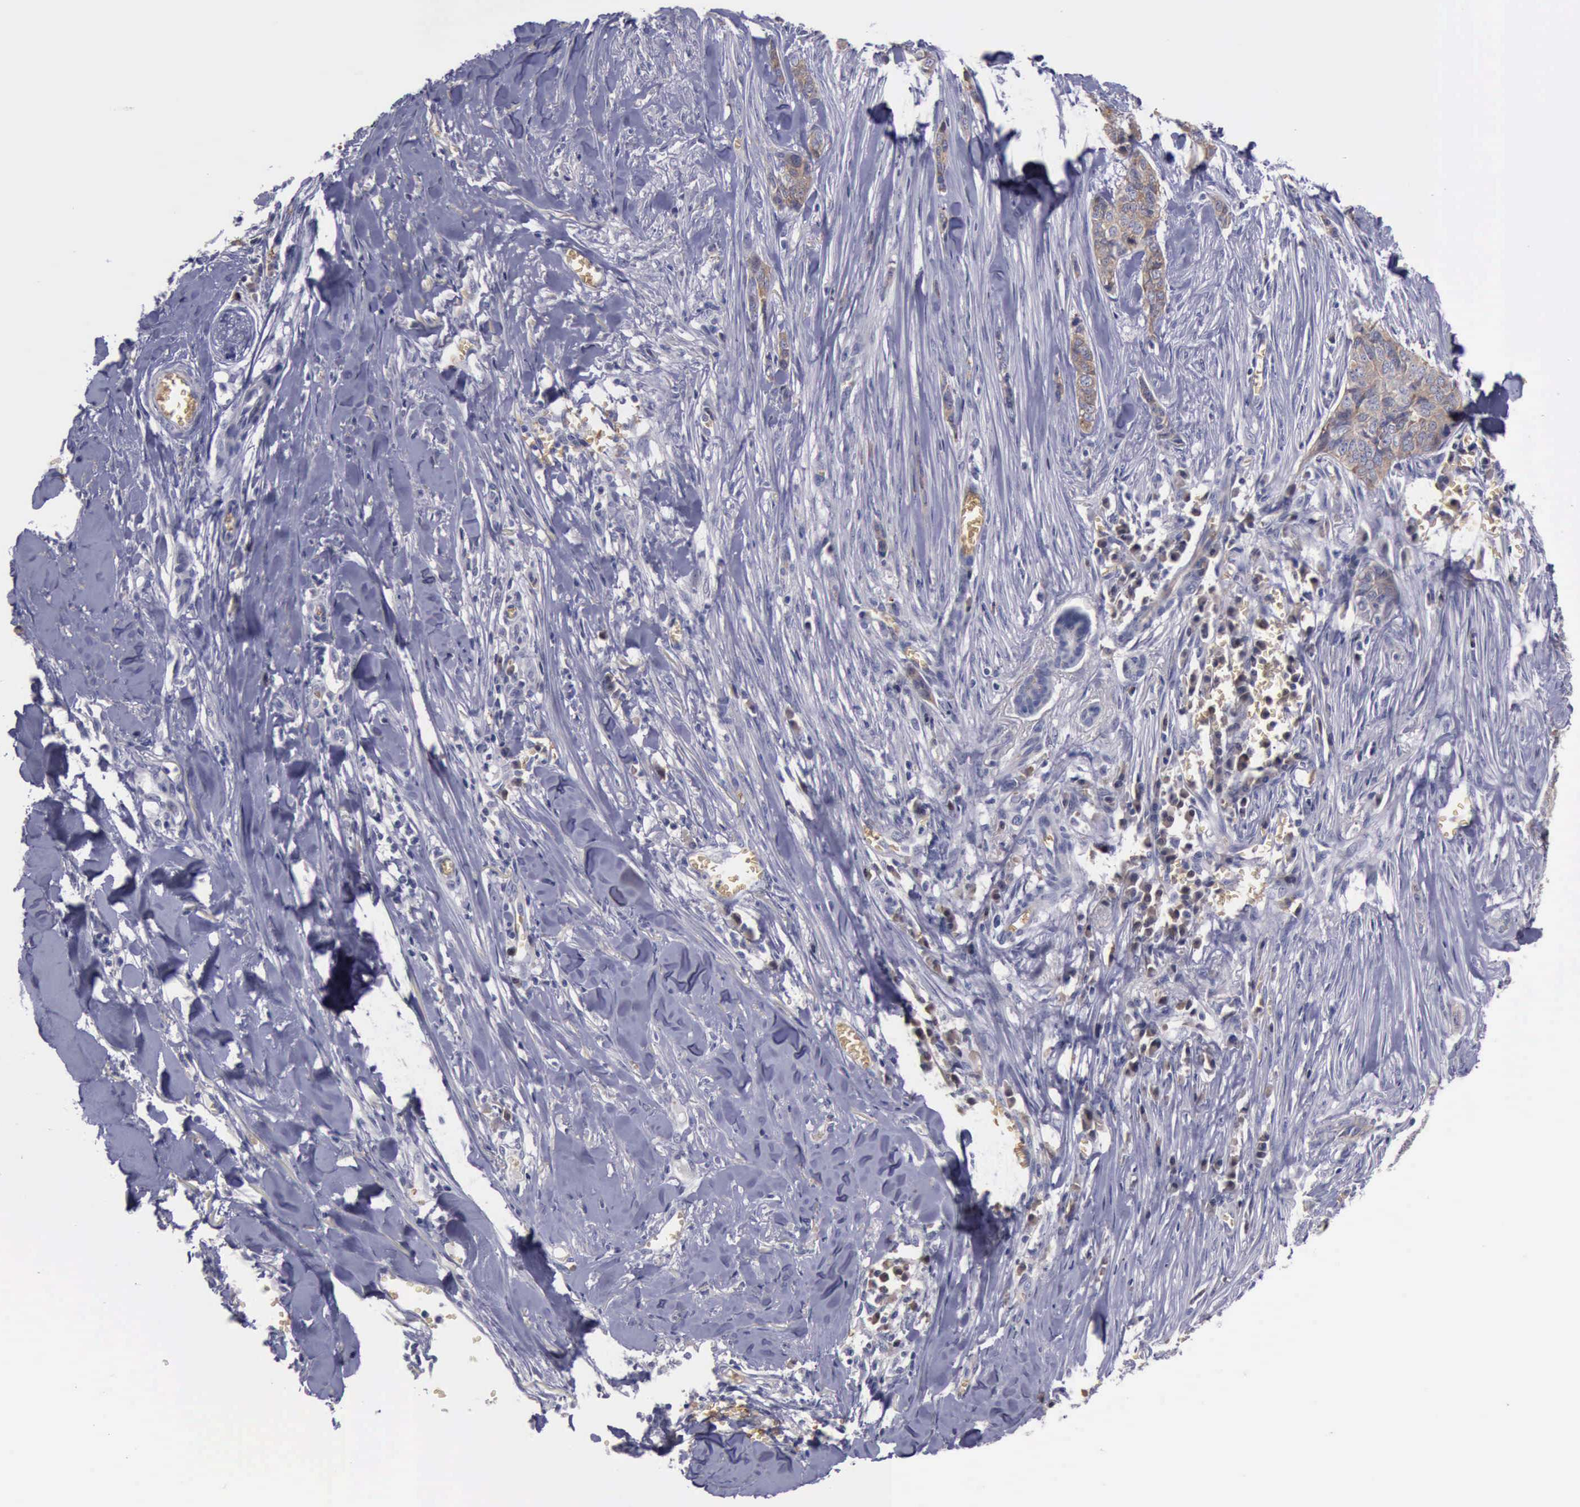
{"staining": {"intensity": "moderate", "quantity": ">75%", "location": "cytoplasmic/membranous"}, "tissue": "skin cancer", "cell_type": "Tumor cells", "image_type": "cancer", "snomed": [{"axis": "morphology", "description": "Normal tissue, NOS"}, {"axis": "morphology", "description": "Basal cell carcinoma"}, {"axis": "topography", "description": "Skin"}], "caption": "Immunohistochemistry staining of skin cancer, which demonstrates medium levels of moderate cytoplasmic/membranous staining in approximately >75% of tumor cells indicating moderate cytoplasmic/membranous protein staining. The staining was performed using DAB (3,3'-diaminobenzidine) (brown) for protein detection and nuclei were counterstained in hematoxylin (blue).", "gene": "CEP128", "patient": {"sex": "female", "age": 65}}